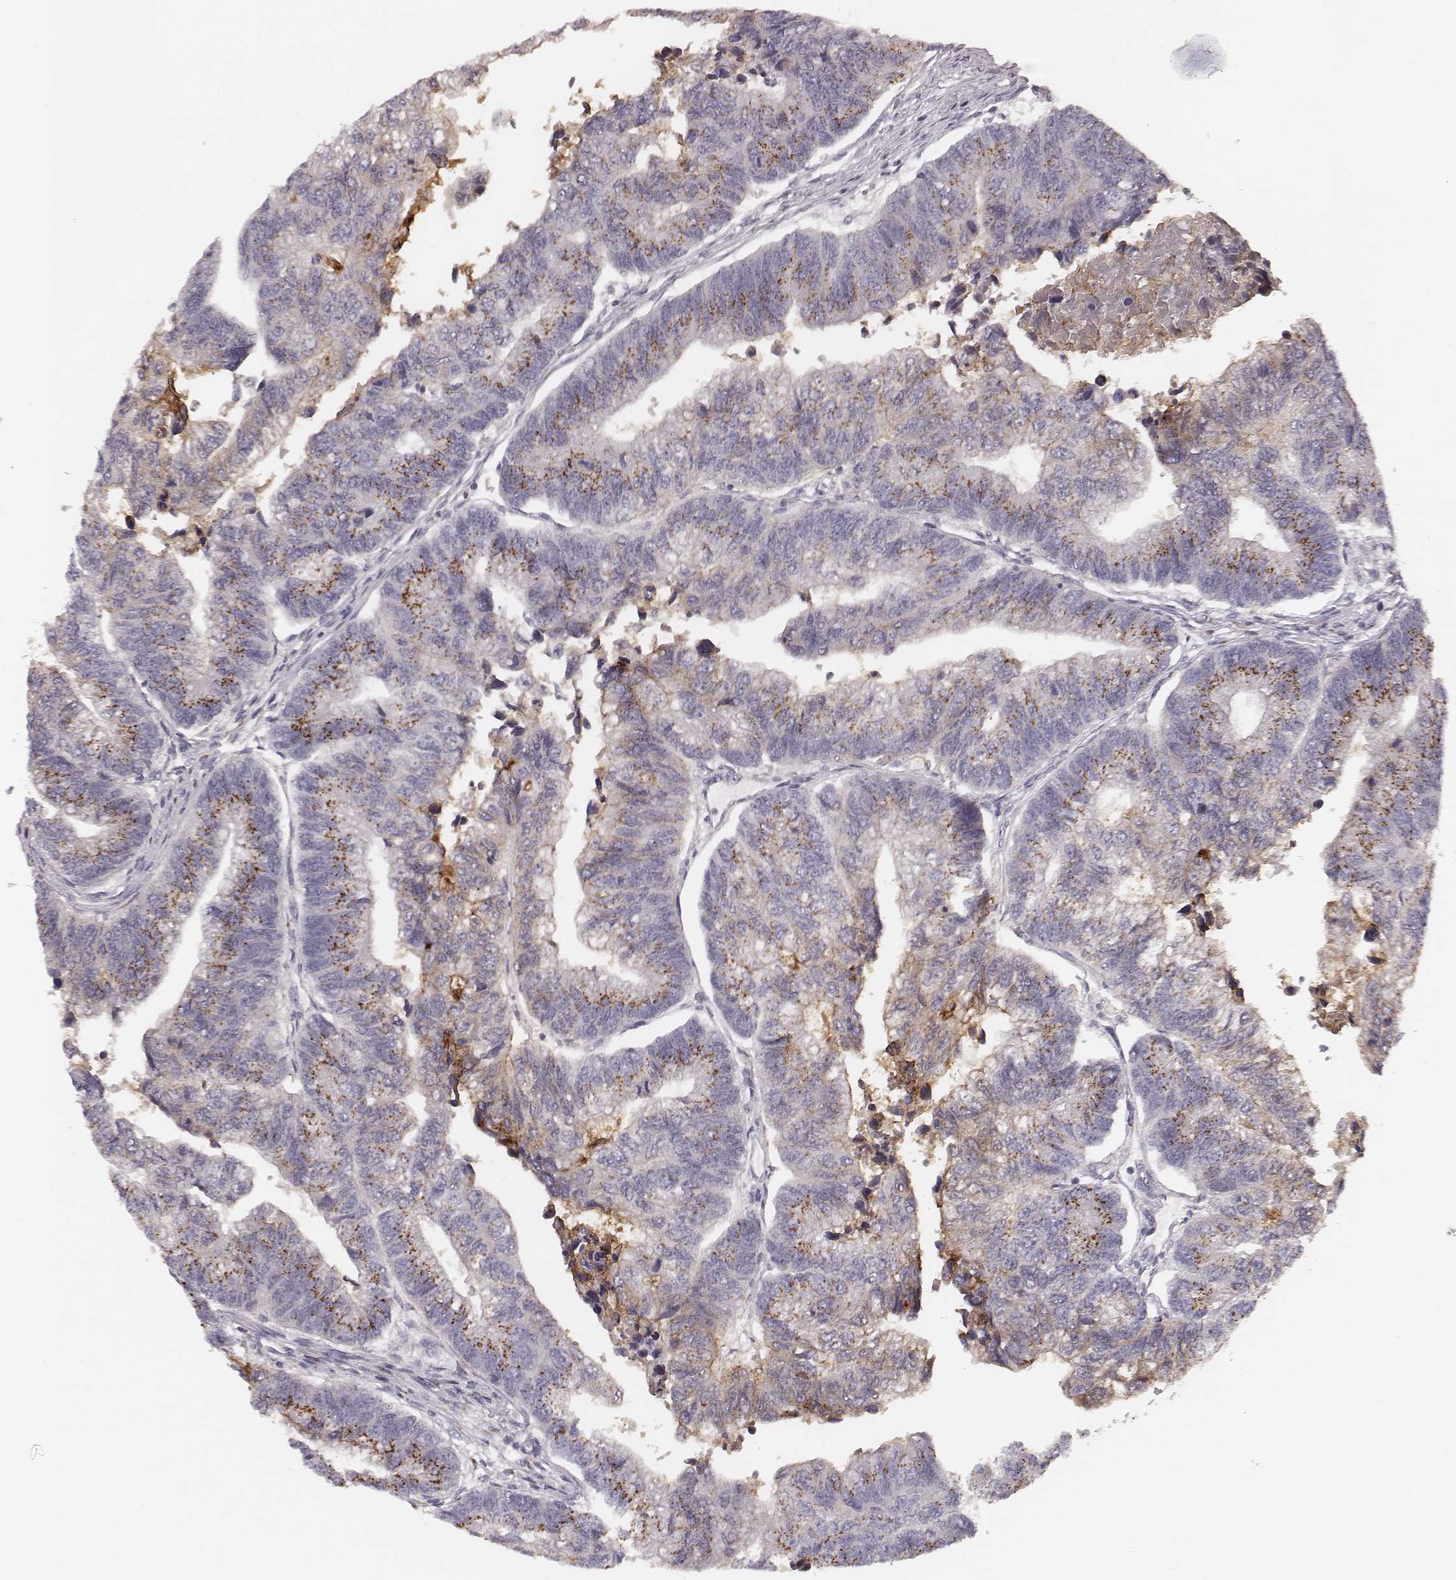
{"staining": {"intensity": "moderate", "quantity": ">75%", "location": "cytoplasmic/membranous"}, "tissue": "colorectal cancer", "cell_type": "Tumor cells", "image_type": "cancer", "snomed": [{"axis": "morphology", "description": "Adenocarcinoma, NOS"}, {"axis": "topography", "description": "Colon"}], "caption": "A histopathology image showing moderate cytoplasmic/membranous staining in about >75% of tumor cells in colorectal cancer (adenocarcinoma), as visualized by brown immunohistochemical staining.", "gene": "SDCBP2", "patient": {"sex": "female", "age": 65}}